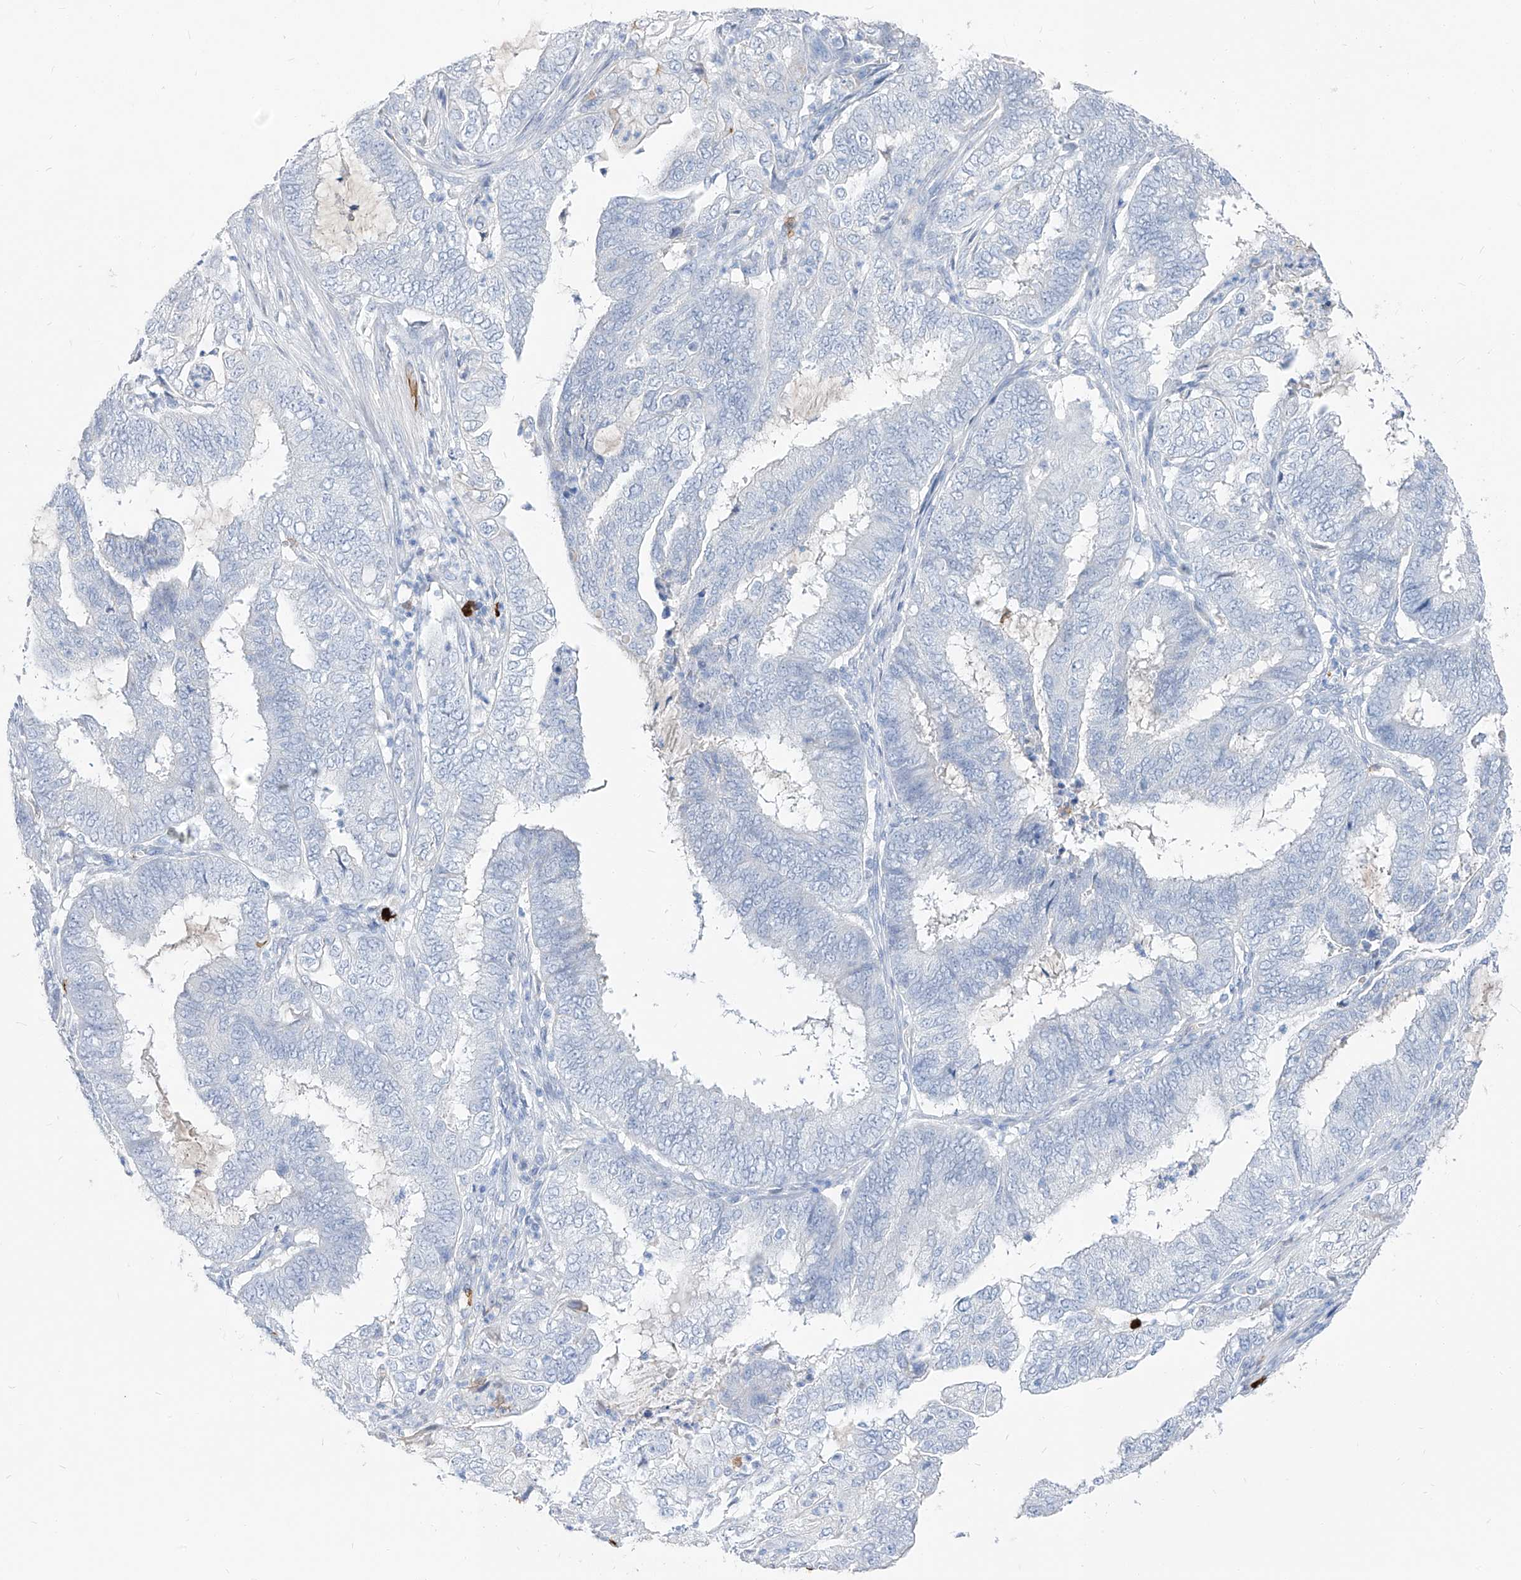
{"staining": {"intensity": "negative", "quantity": "none", "location": "none"}, "tissue": "endometrial cancer", "cell_type": "Tumor cells", "image_type": "cancer", "snomed": [{"axis": "morphology", "description": "Adenocarcinoma, NOS"}, {"axis": "topography", "description": "Endometrium"}], "caption": "Tumor cells are negative for protein expression in human endometrial cancer.", "gene": "FRS3", "patient": {"sex": "female", "age": 51}}